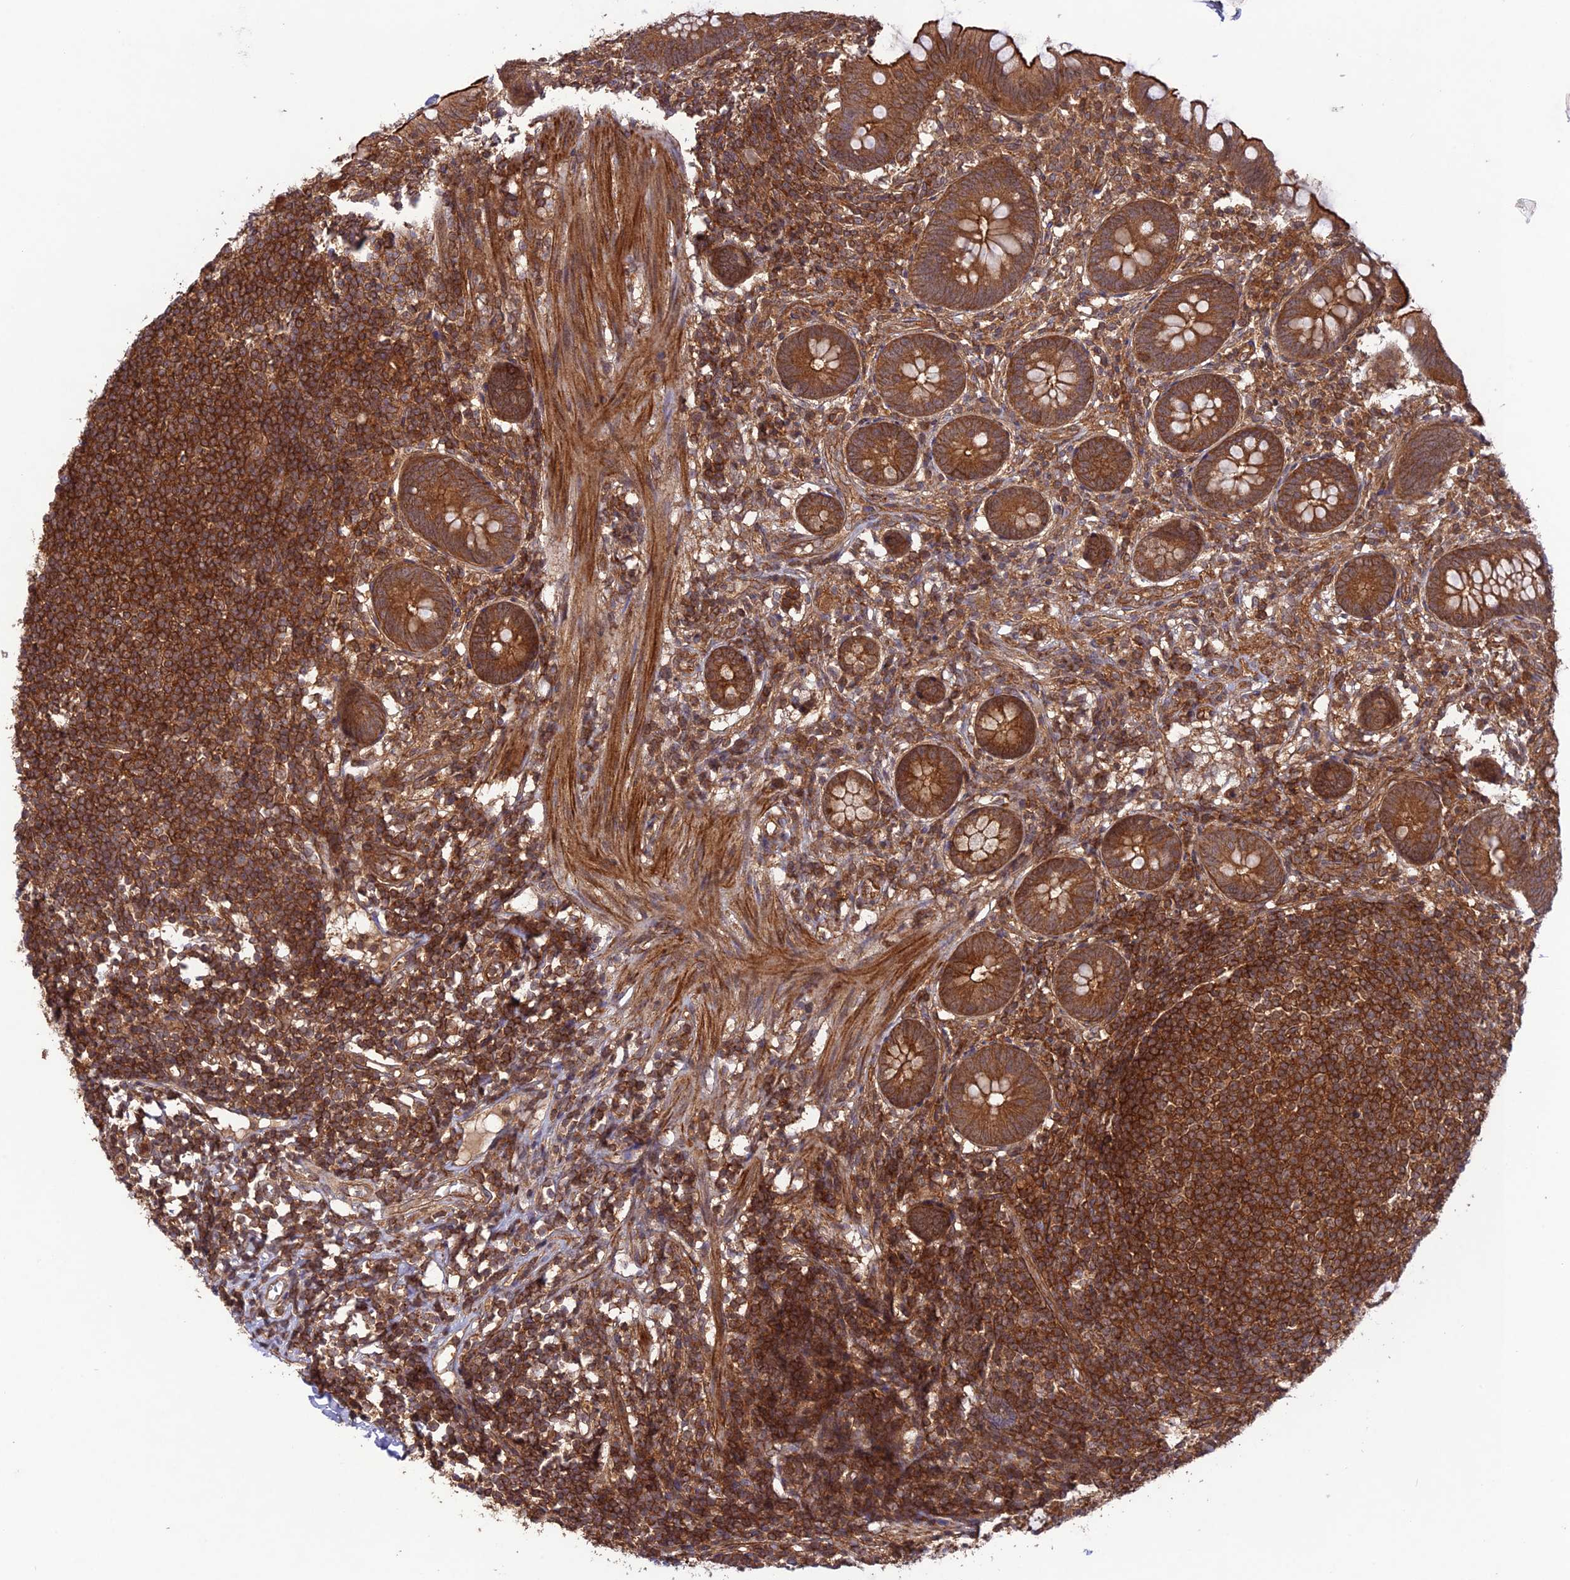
{"staining": {"intensity": "moderate", "quantity": ">75%", "location": "cytoplasmic/membranous"}, "tissue": "appendix", "cell_type": "Glandular cells", "image_type": "normal", "snomed": [{"axis": "morphology", "description": "Normal tissue, NOS"}, {"axis": "topography", "description": "Appendix"}], "caption": "Appendix stained for a protein (brown) reveals moderate cytoplasmic/membranous positive expression in about >75% of glandular cells.", "gene": "FCHSD1", "patient": {"sex": "female", "age": 62}}